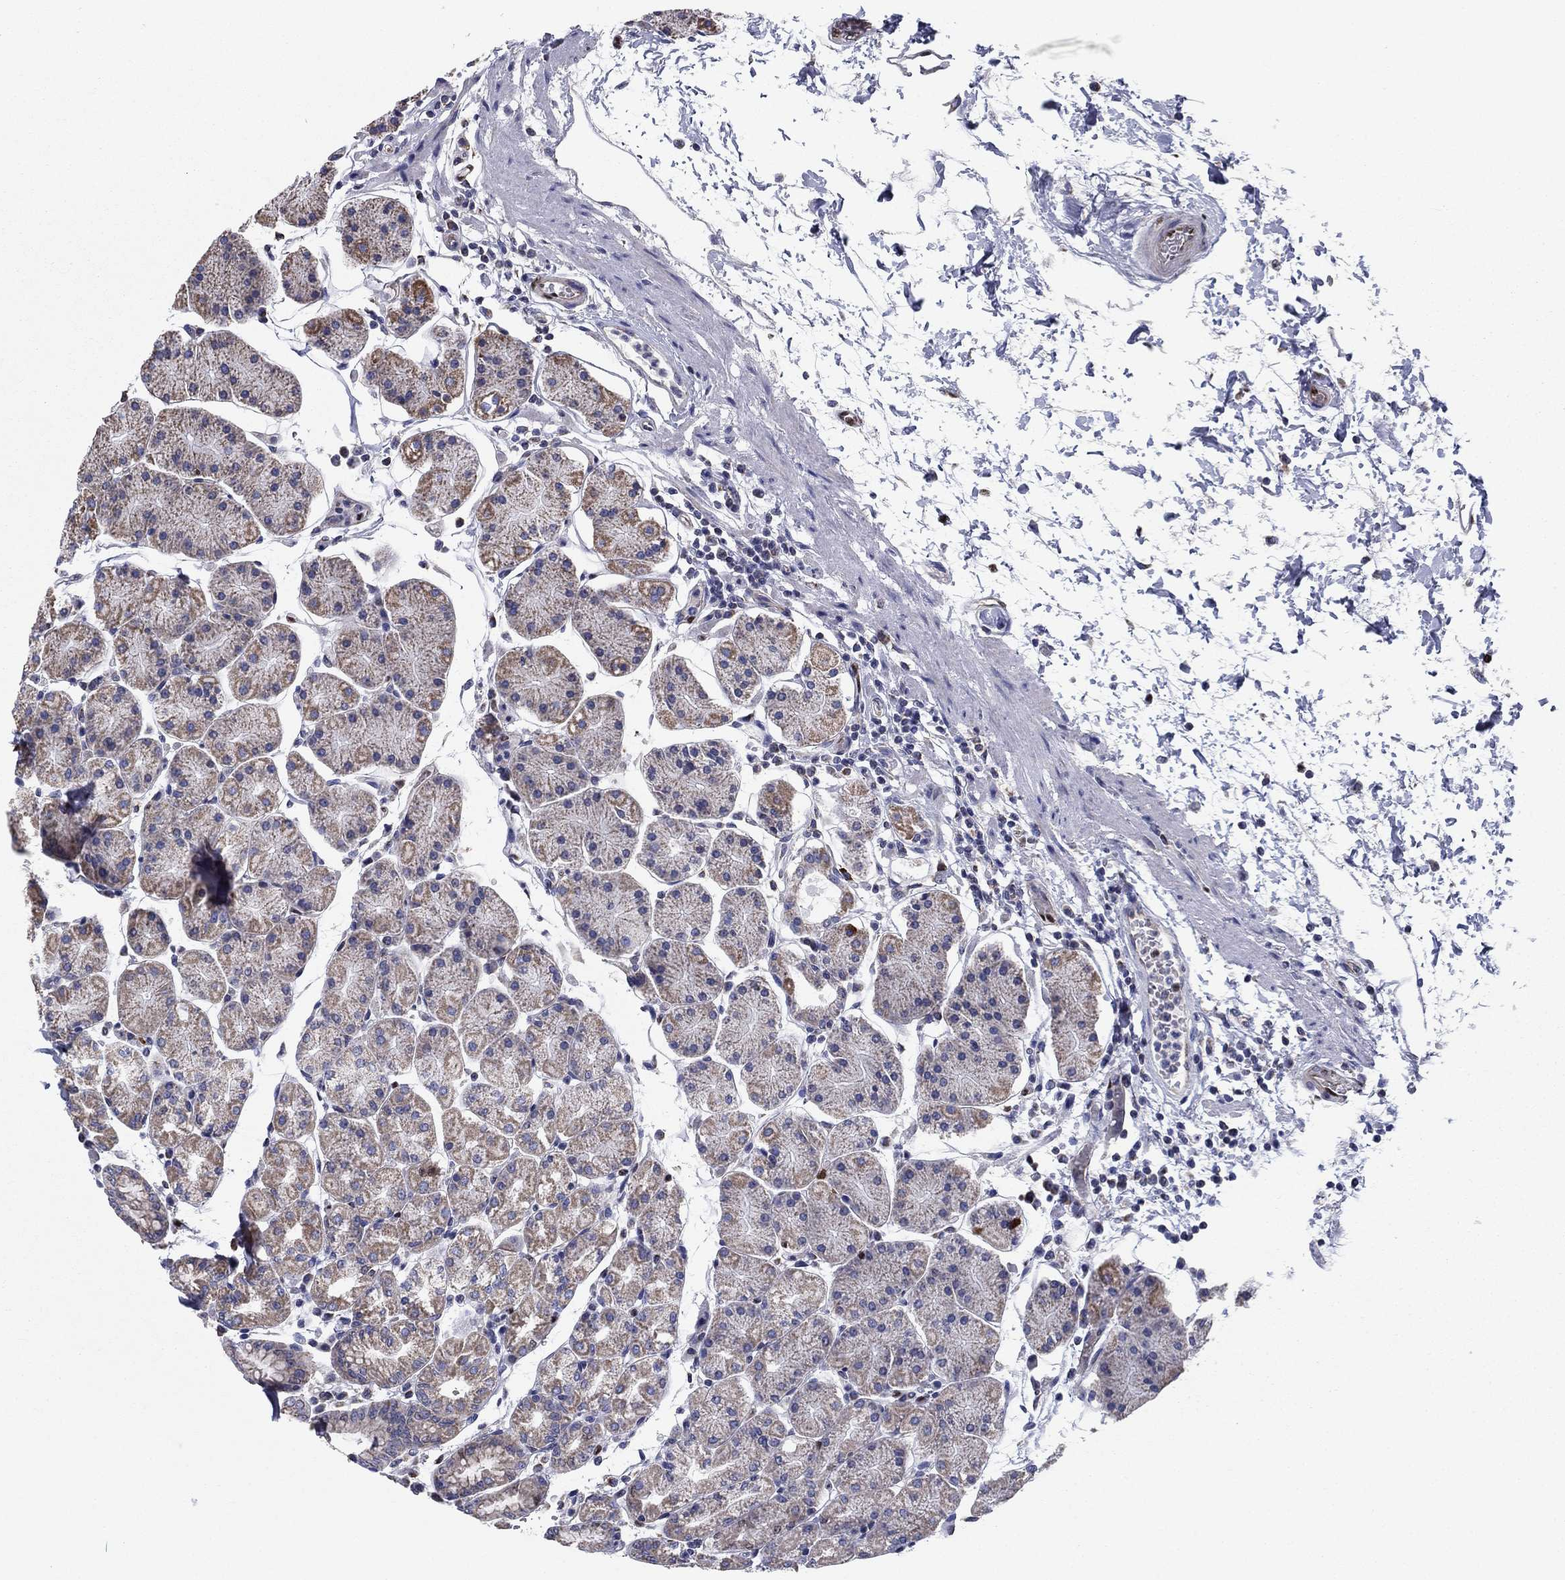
{"staining": {"intensity": "weak", "quantity": "25%-75%", "location": "cytoplasmic/membranous"}, "tissue": "stomach", "cell_type": "Glandular cells", "image_type": "normal", "snomed": [{"axis": "morphology", "description": "Normal tissue, NOS"}, {"axis": "topography", "description": "Stomach"}], "caption": "Stomach stained with immunohistochemistry (IHC) shows weak cytoplasmic/membranous positivity in approximately 25%-75% of glandular cells.", "gene": "N4BP2", "patient": {"sex": "male", "age": 54}}